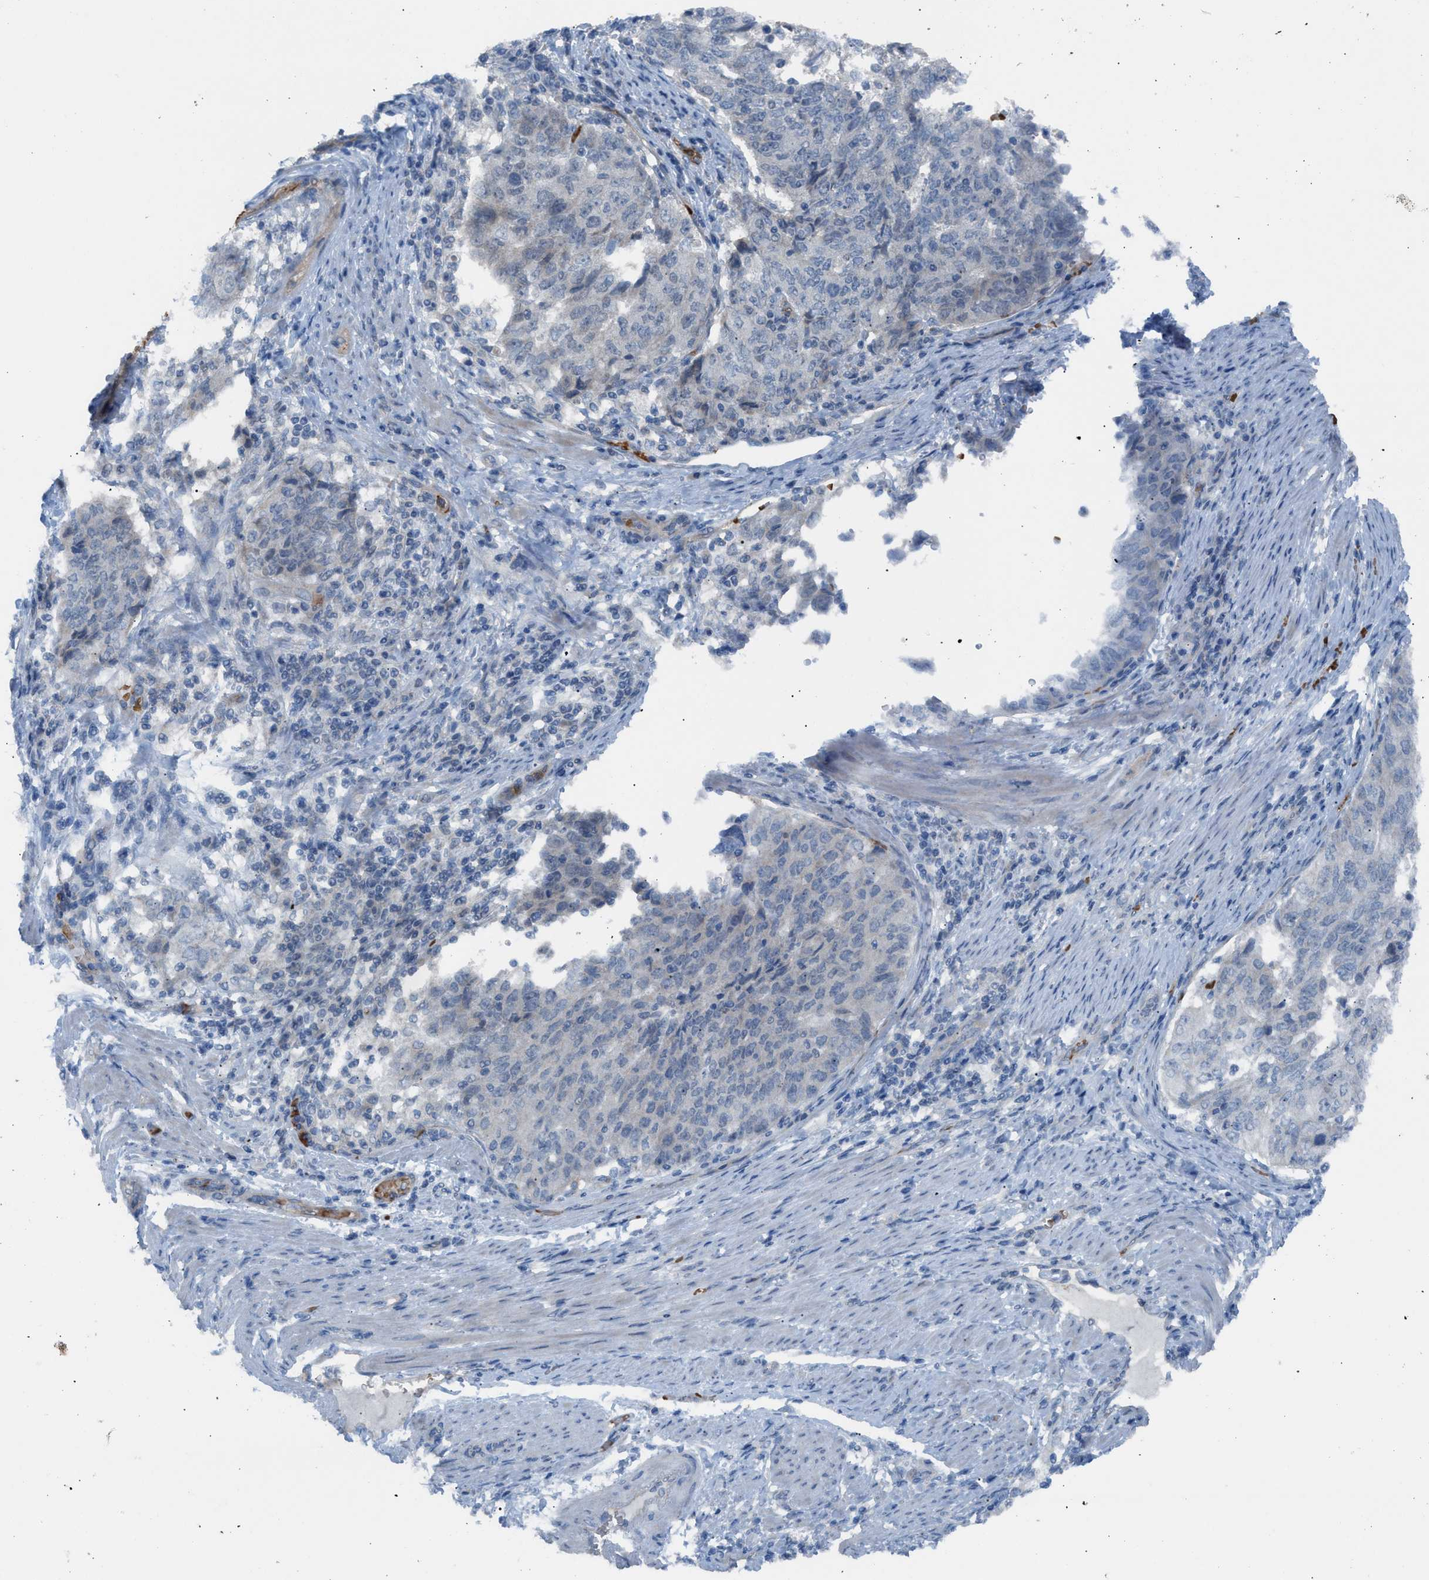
{"staining": {"intensity": "negative", "quantity": "none", "location": "none"}, "tissue": "endometrial cancer", "cell_type": "Tumor cells", "image_type": "cancer", "snomed": [{"axis": "morphology", "description": "Adenocarcinoma, NOS"}, {"axis": "topography", "description": "Endometrium"}], "caption": "This is a image of IHC staining of endometrial adenocarcinoma, which shows no expression in tumor cells.", "gene": "CFAP77", "patient": {"sex": "female", "age": 80}}